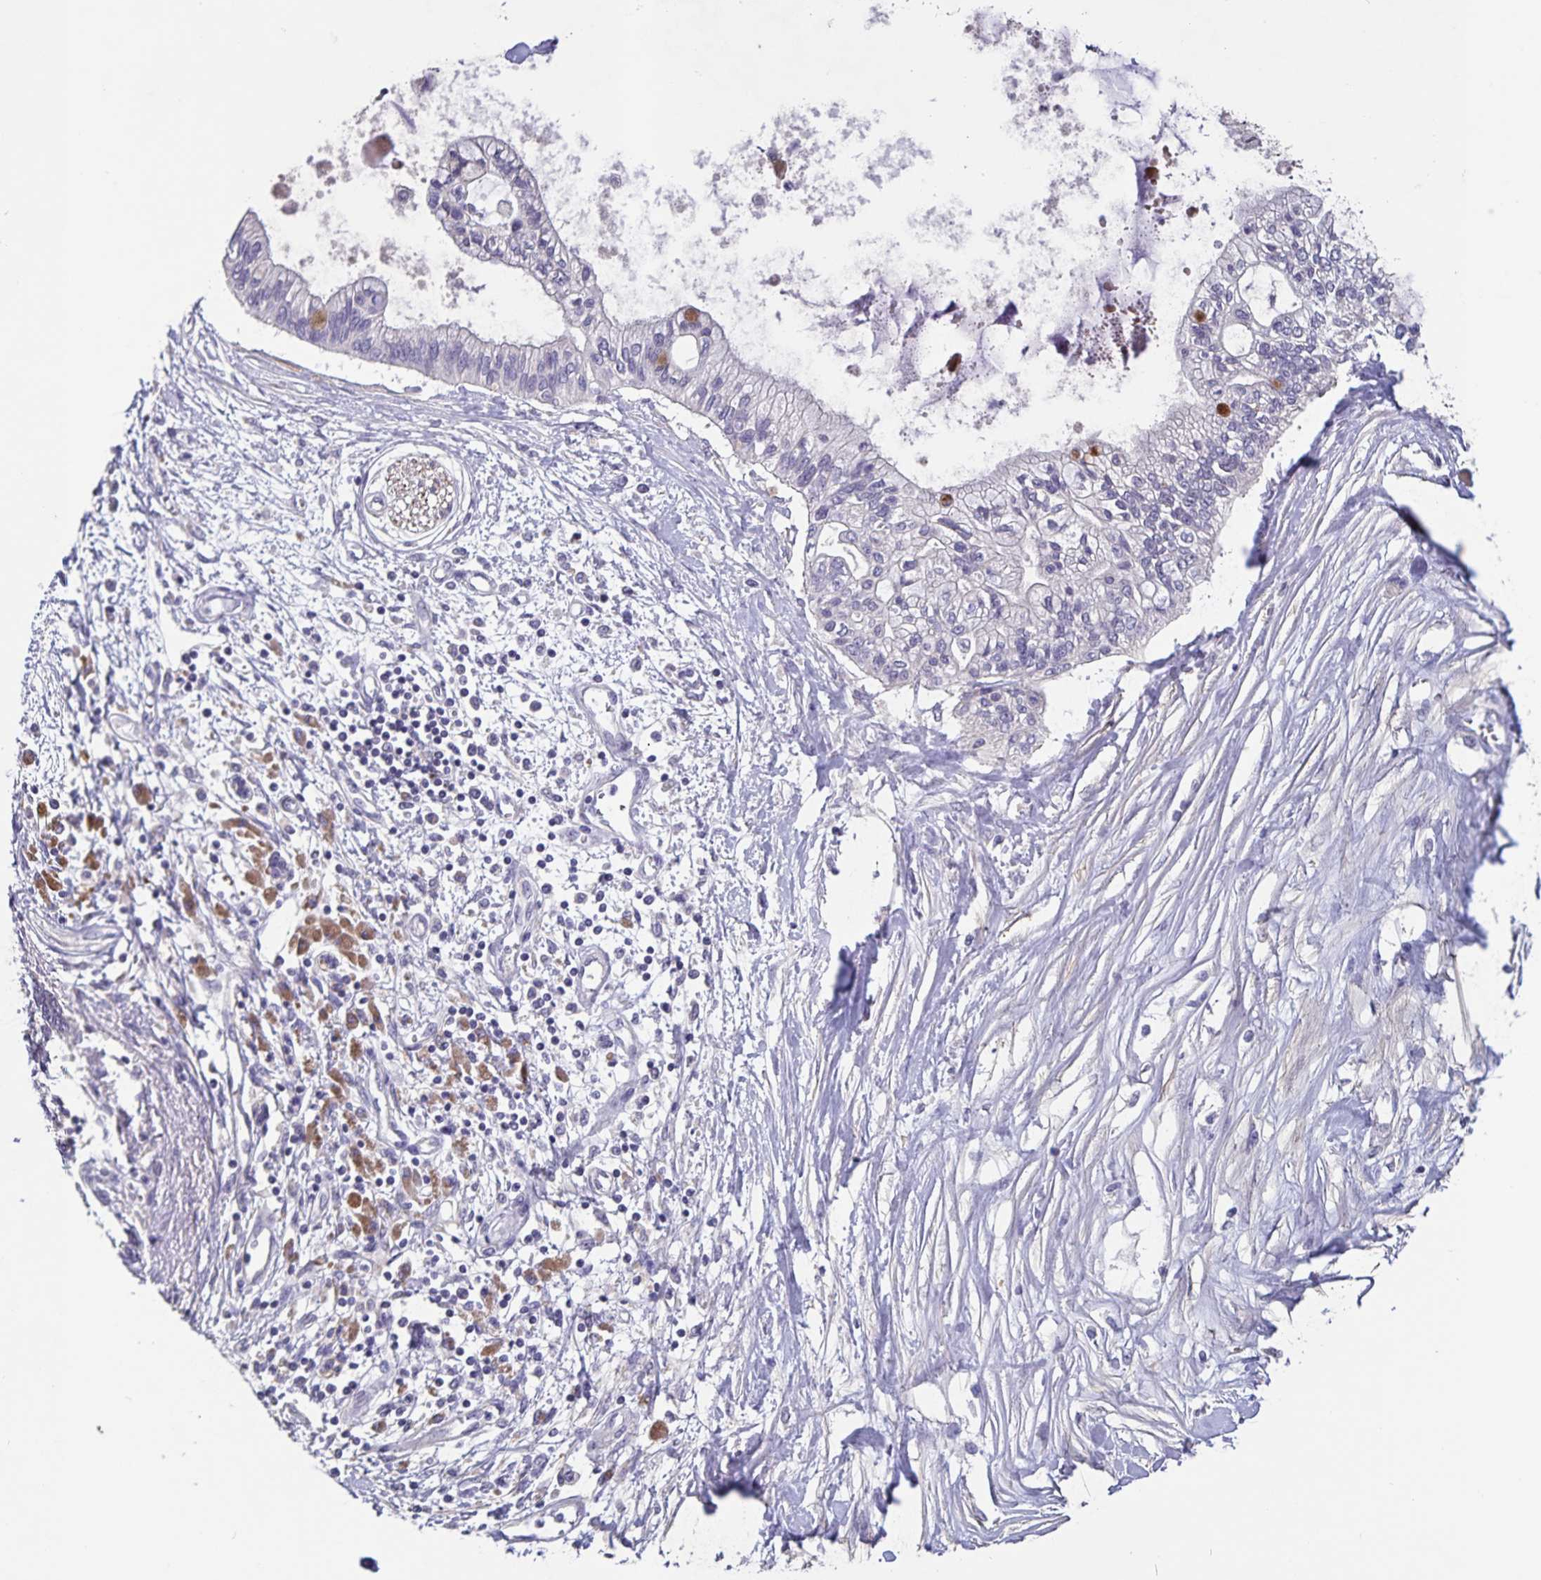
{"staining": {"intensity": "moderate", "quantity": "<25%", "location": "cytoplasmic/membranous"}, "tissue": "pancreatic cancer", "cell_type": "Tumor cells", "image_type": "cancer", "snomed": [{"axis": "morphology", "description": "Adenocarcinoma, NOS"}, {"axis": "topography", "description": "Pancreas"}], "caption": "Immunohistochemical staining of pancreatic adenocarcinoma shows moderate cytoplasmic/membranous protein expression in approximately <25% of tumor cells.", "gene": "FBXL16", "patient": {"sex": "female", "age": 77}}